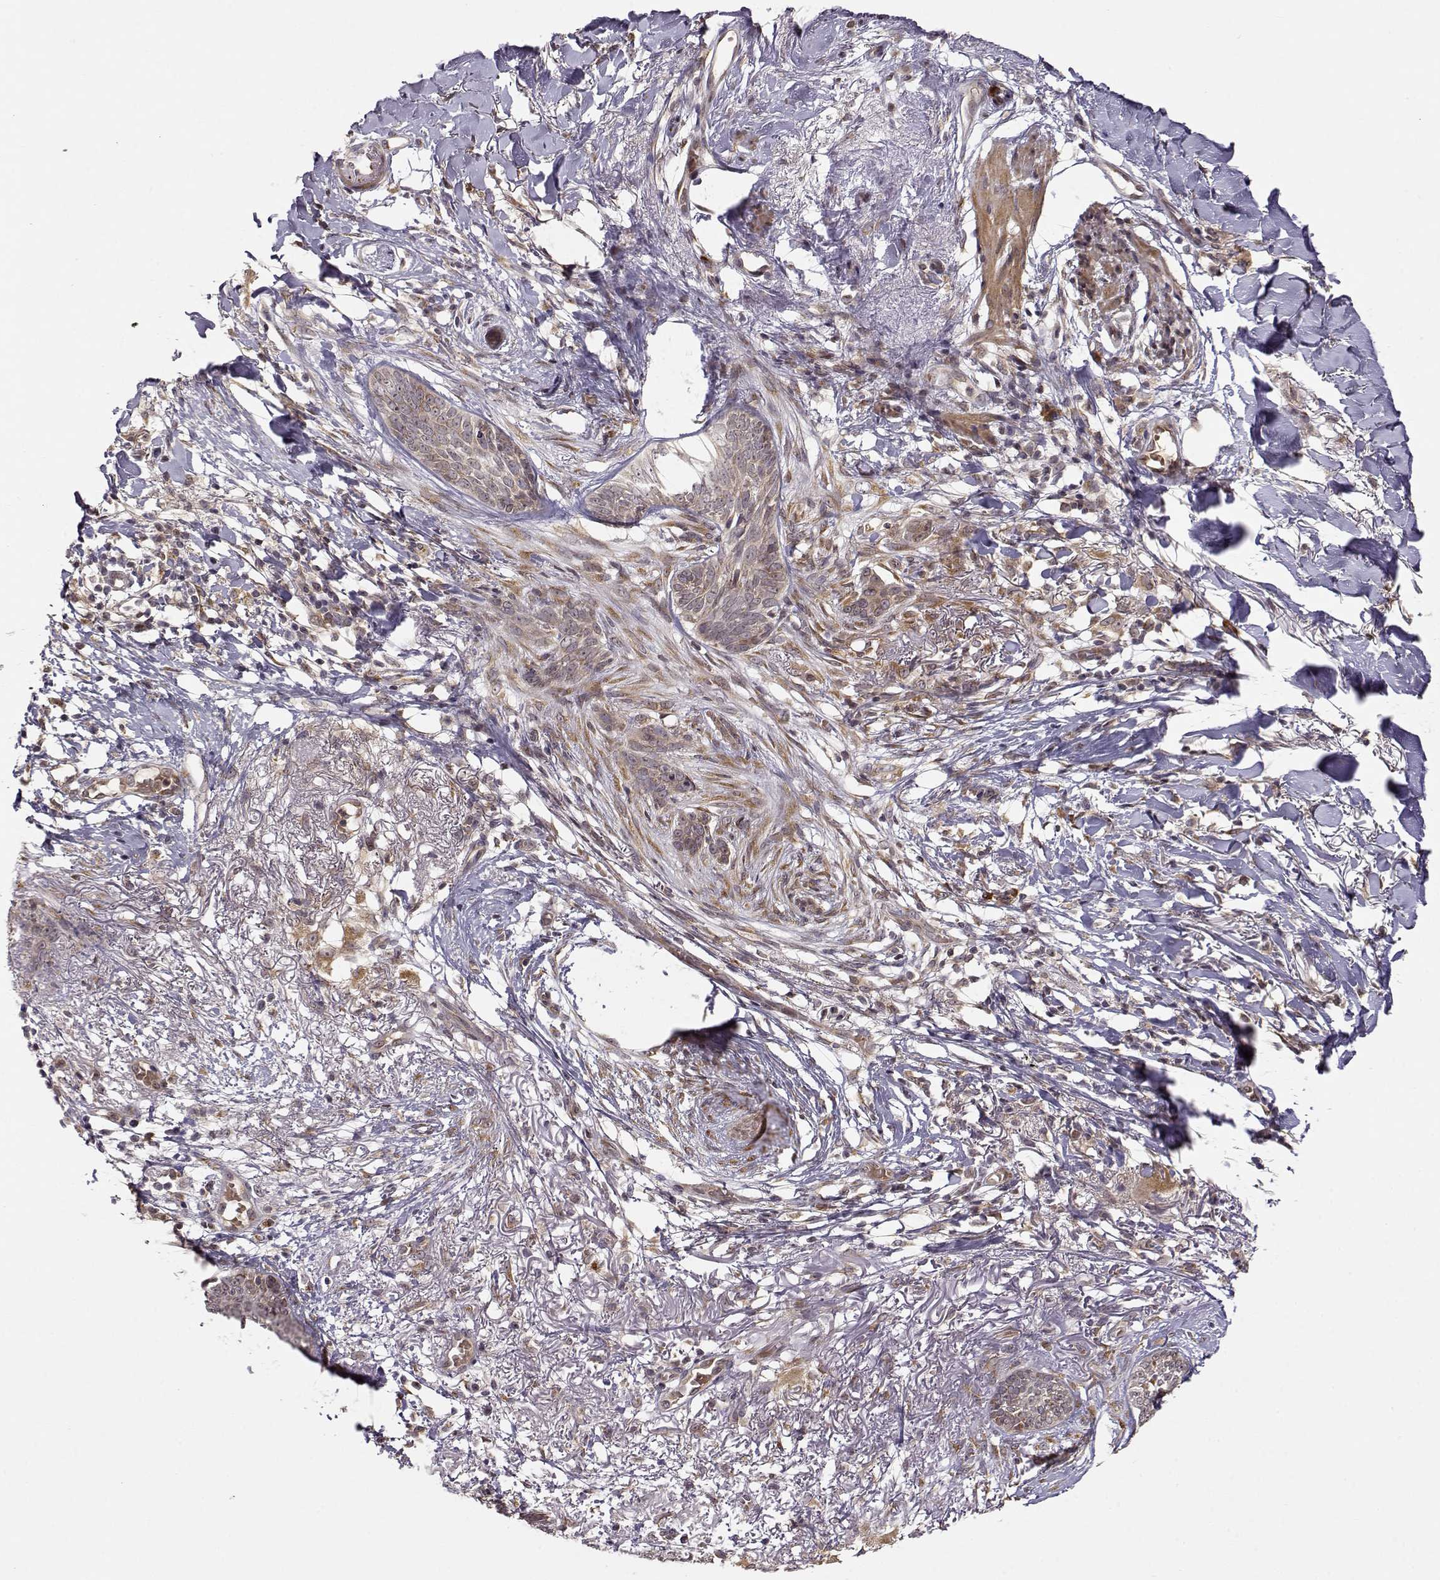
{"staining": {"intensity": "weak", "quantity": "25%-75%", "location": "cytoplasmic/membranous"}, "tissue": "skin cancer", "cell_type": "Tumor cells", "image_type": "cancer", "snomed": [{"axis": "morphology", "description": "Normal tissue, NOS"}, {"axis": "morphology", "description": "Basal cell carcinoma"}, {"axis": "topography", "description": "Skin"}], "caption": "Tumor cells display weak cytoplasmic/membranous expression in approximately 25%-75% of cells in basal cell carcinoma (skin). (DAB (3,3'-diaminobenzidine) = brown stain, brightfield microscopy at high magnification).", "gene": "ERGIC2", "patient": {"sex": "male", "age": 84}}